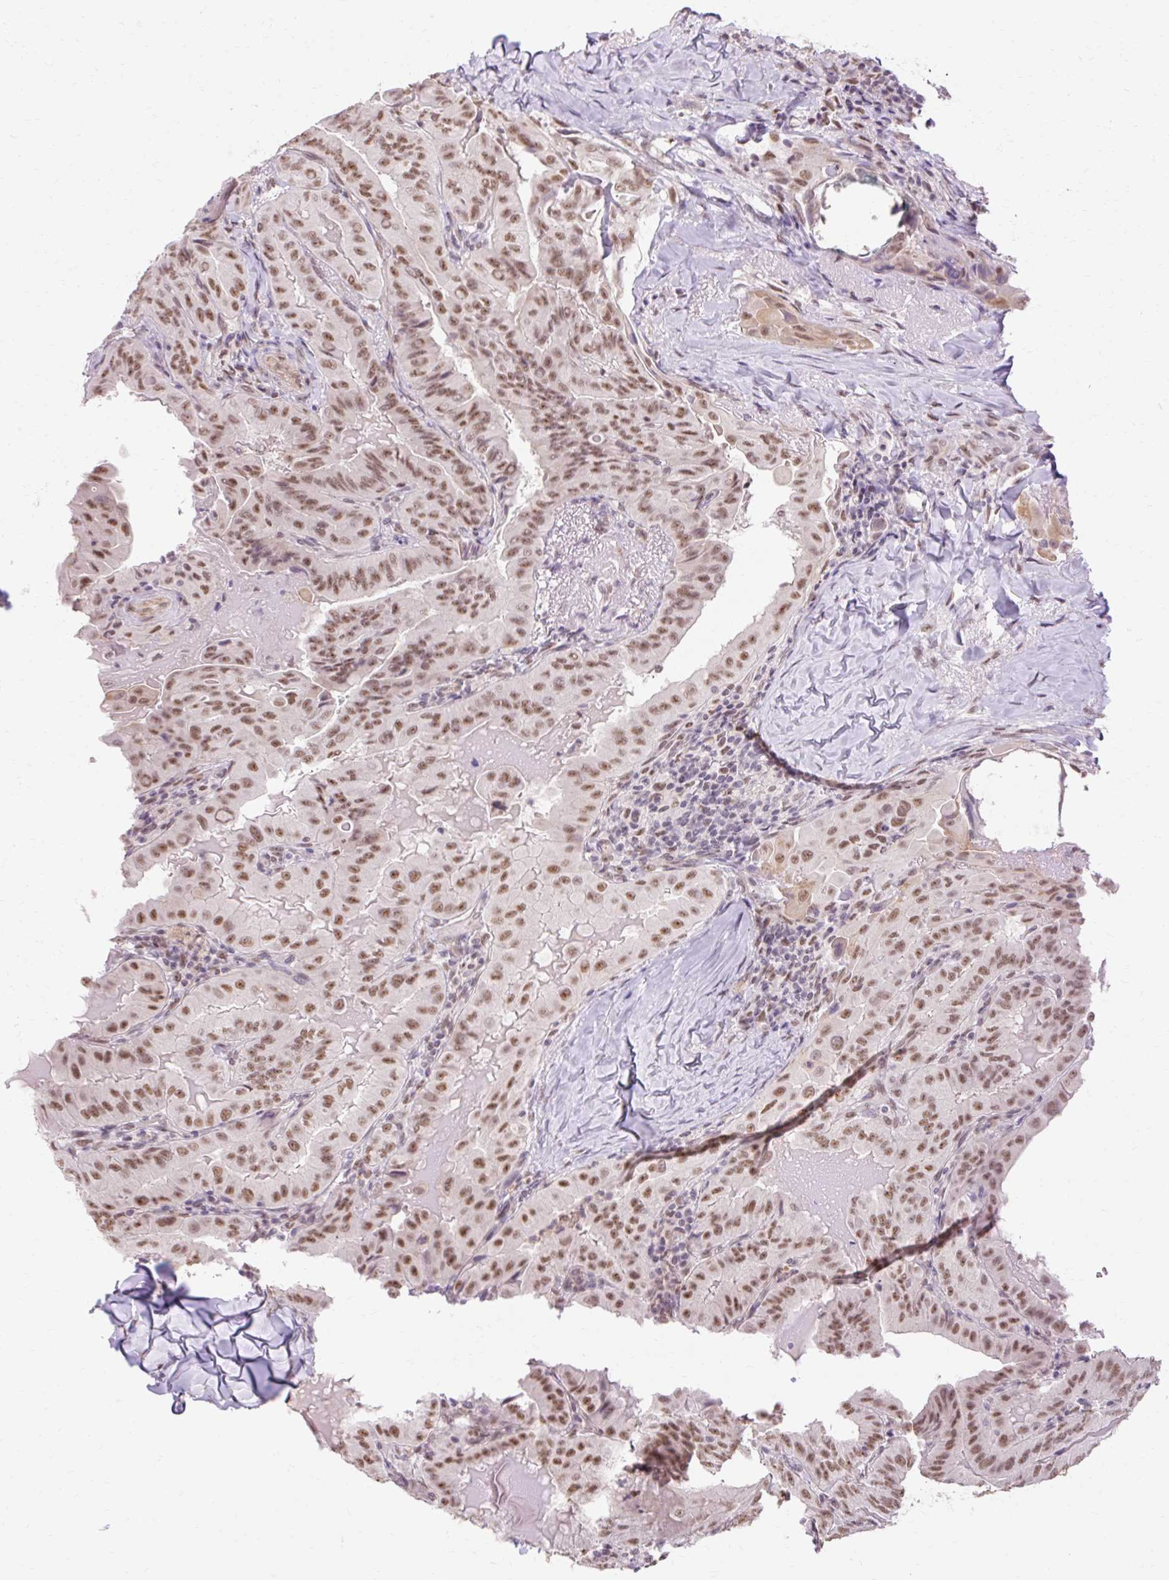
{"staining": {"intensity": "moderate", "quantity": ">75%", "location": "nuclear"}, "tissue": "thyroid cancer", "cell_type": "Tumor cells", "image_type": "cancer", "snomed": [{"axis": "morphology", "description": "Papillary adenocarcinoma, NOS"}, {"axis": "topography", "description": "Thyroid gland"}], "caption": "Thyroid papillary adenocarcinoma tissue exhibits moderate nuclear staining in about >75% of tumor cells", "gene": "NPIPB12", "patient": {"sex": "female", "age": 68}}